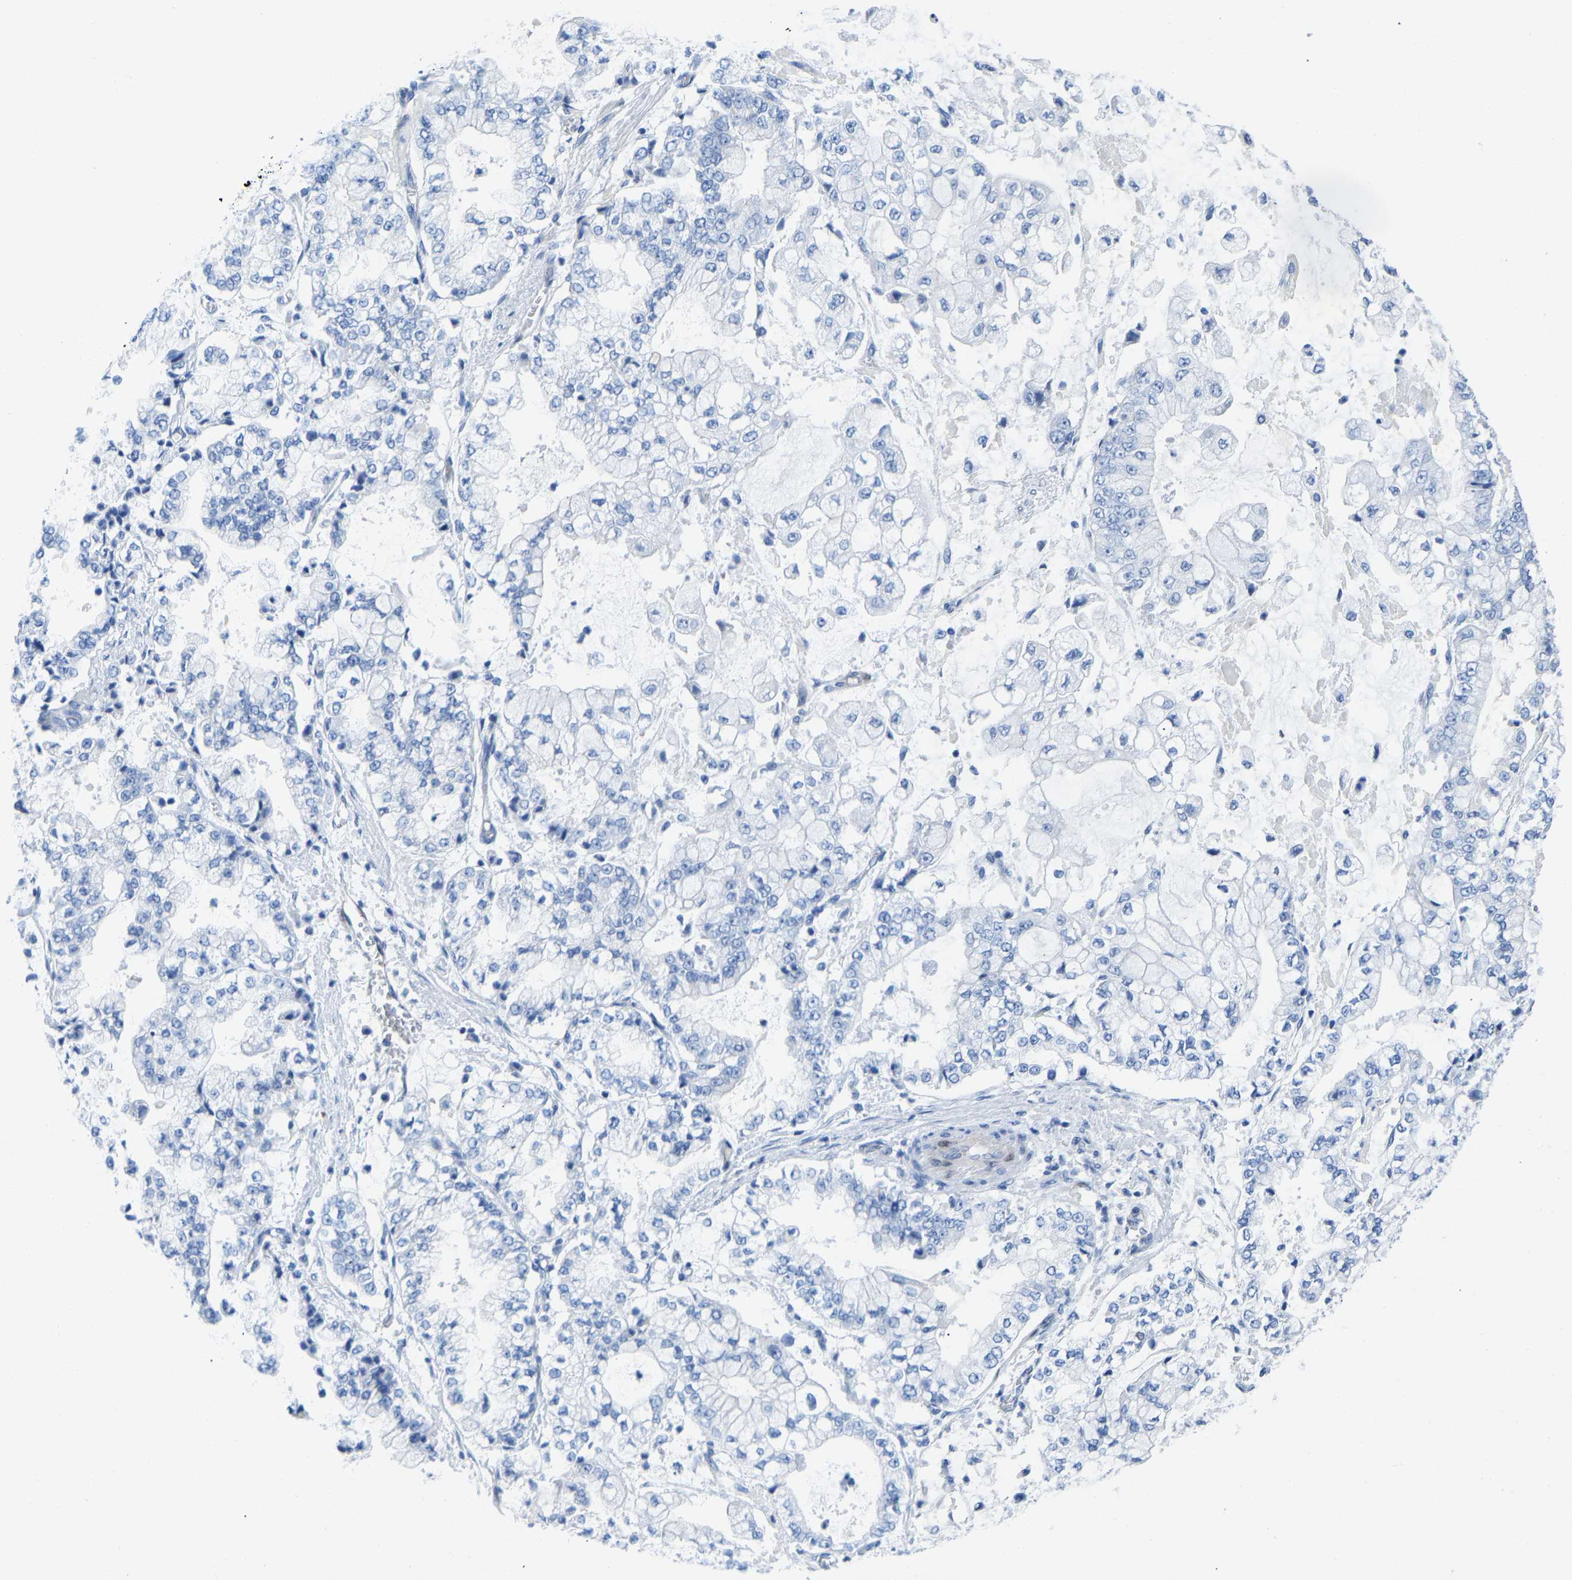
{"staining": {"intensity": "negative", "quantity": "none", "location": "none"}, "tissue": "stomach cancer", "cell_type": "Tumor cells", "image_type": "cancer", "snomed": [{"axis": "morphology", "description": "Adenocarcinoma, NOS"}, {"axis": "topography", "description": "Stomach"}], "caption": "Immunohistochemical staining of human stomach cancer (adenocarcinoma) displays no significant staining in tumor cells.", "gene": "NKAIN3", "patient": {"sex": "male", "age": 76}}